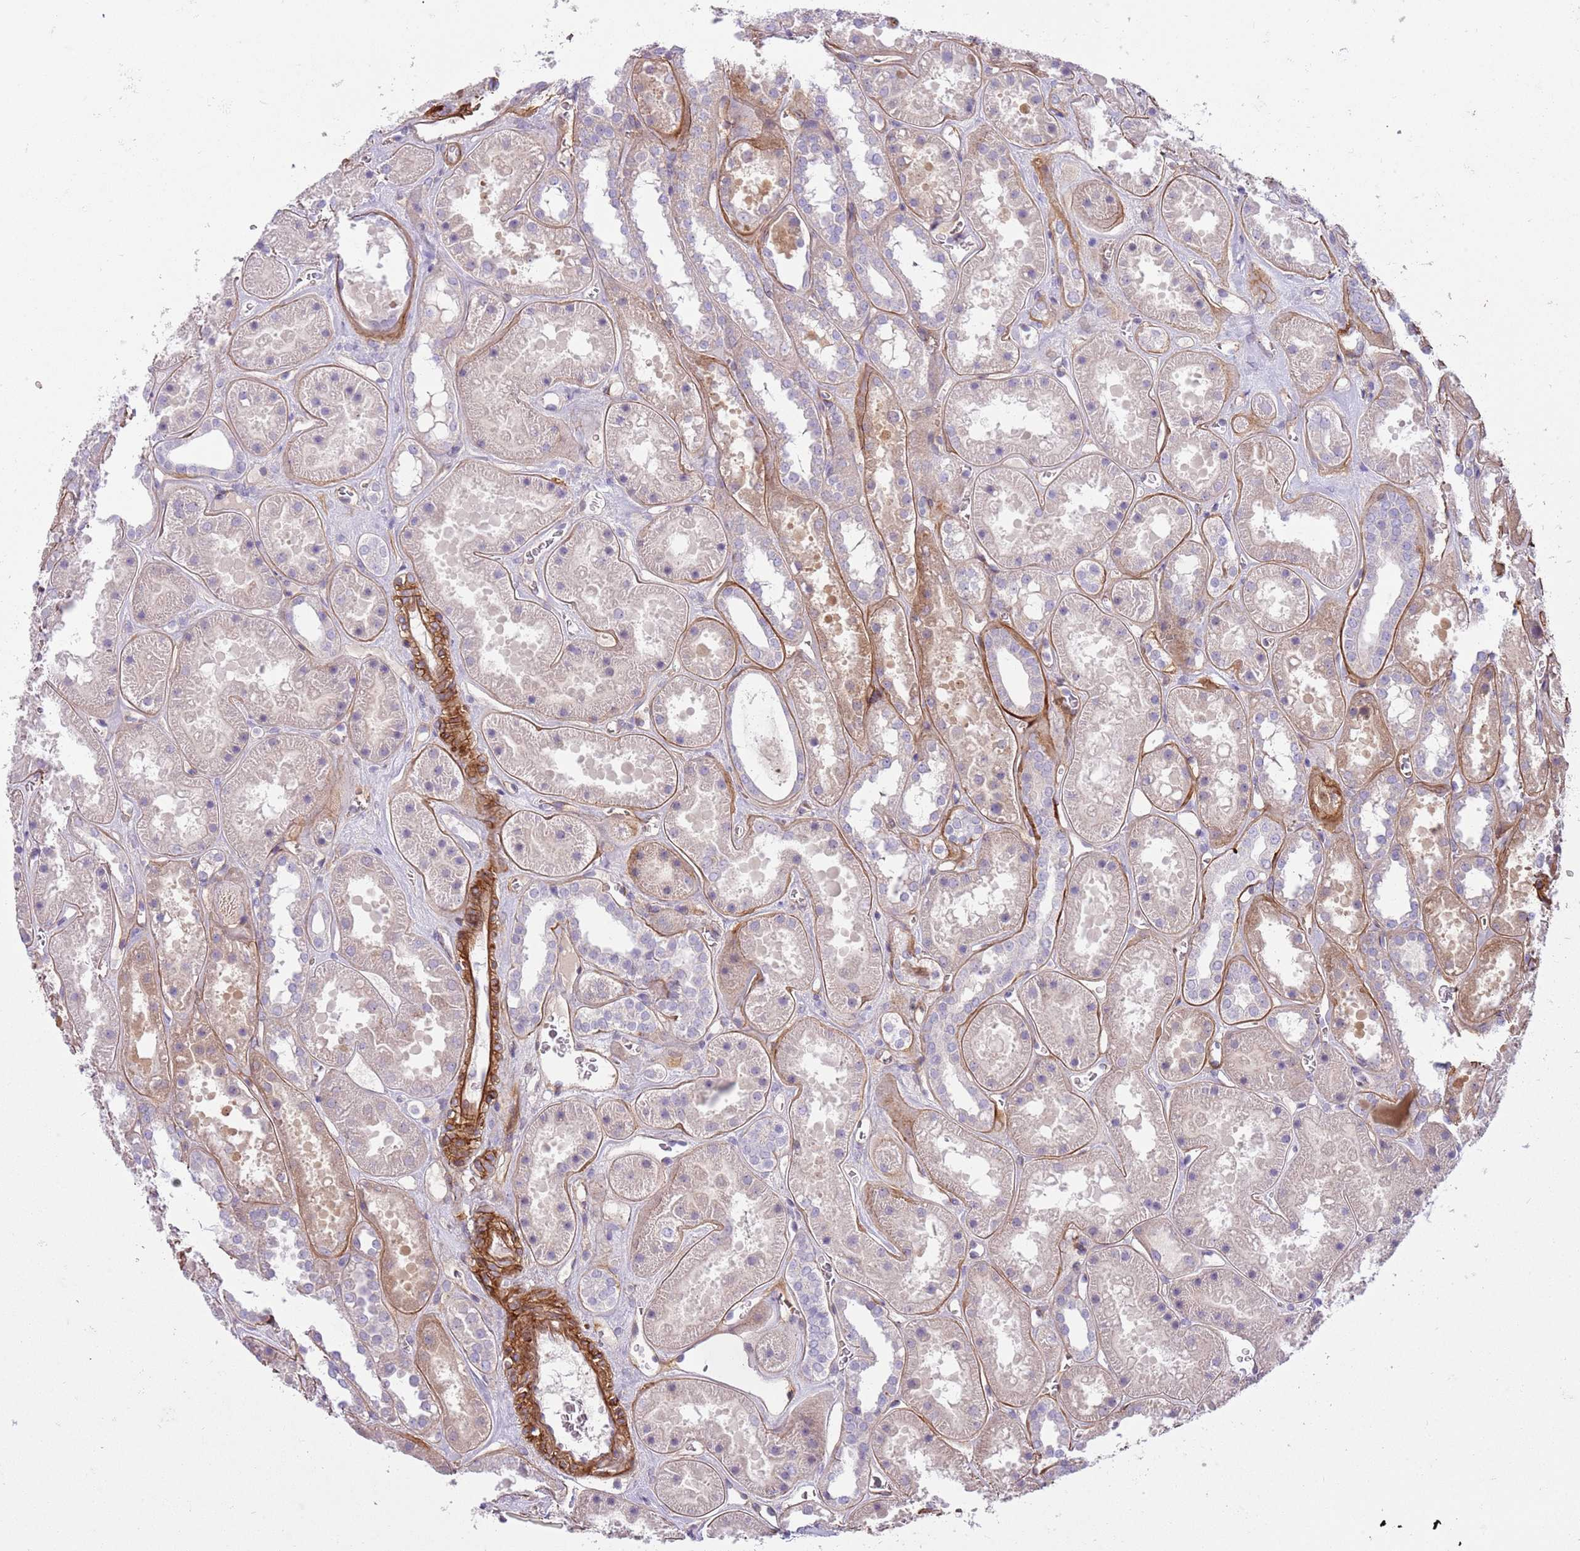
{"staining": {"intensity": "moderate", "quantity": "<25%", "location": "cytoplasmic/membranous"}, "tissue": "kidney", "cell_type": "Cells in glomeruli", "image_type": "normal", "snomed": [{"axis": "morphology", "description": "Normal tissue, NOS"}, {"axis": "topography", "description": "Kidney"}], "caption": "Moderate cytoplasmic/membranous staining is seen in about <25% of cells in glomeruli in benign kidney.", "gene": "TINAGL1", "patient": {"sex": "female", "age": 41}}